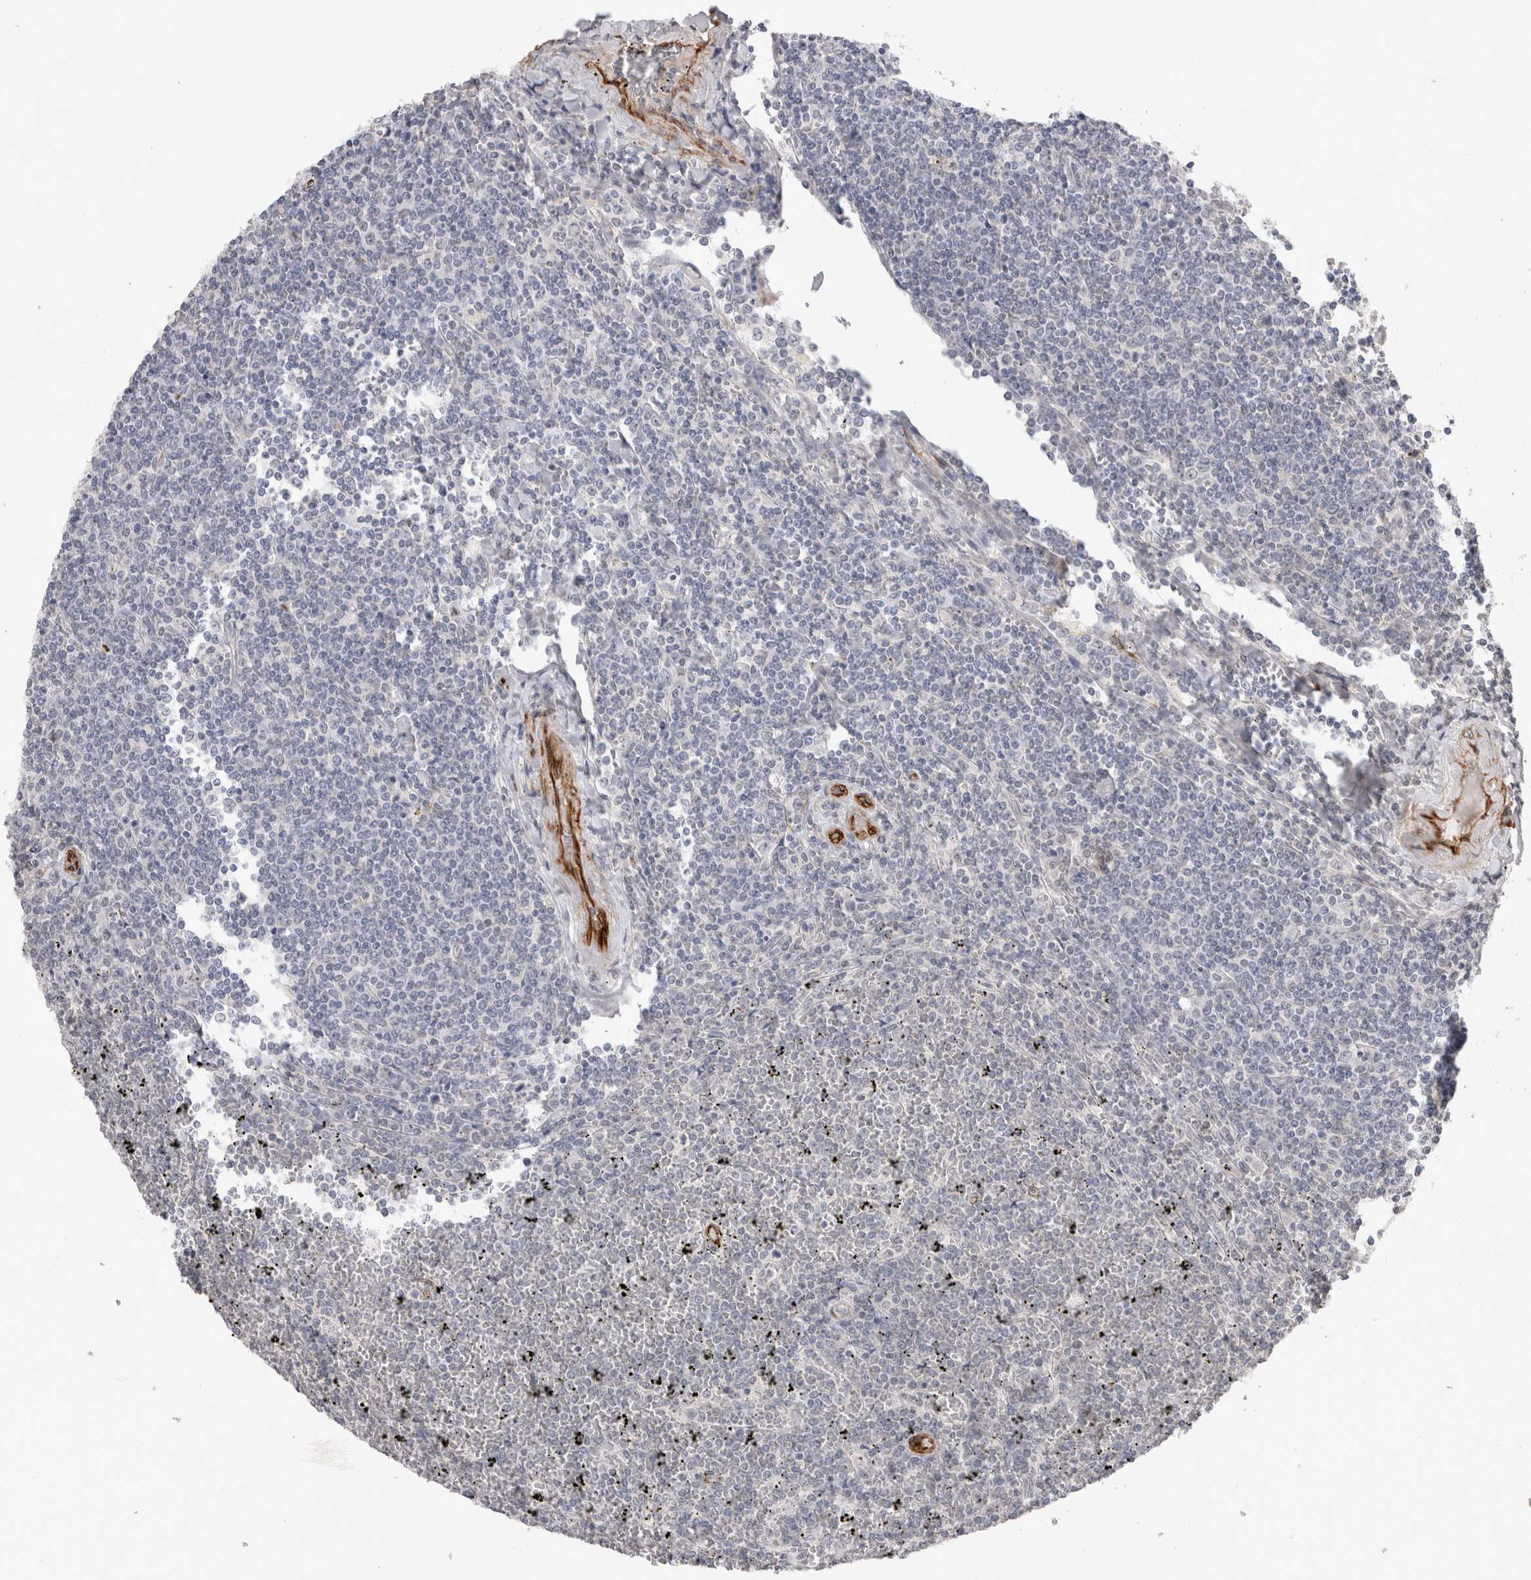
{"staining": {"intensity": "negative", "quantity": "none", "location": "none"}, "tissue": "lymphoma", "cell_type": "Tumor cells", "image_type": "cancer", "snomed": [{"axis": "morphology", "description": "Malignant lymphoma, non-Hodgkin's type, Low grade"}, {"axis": "topography", "description": "Spleen"}], "caption": "This is a micrograph of IHC staining of malignant lymphoma, non-Hodgkin's type (low-grade), which shows no staining in tumor cells.", "gene": "CDH13", "patient": {"sex": "female", "age": 19}}